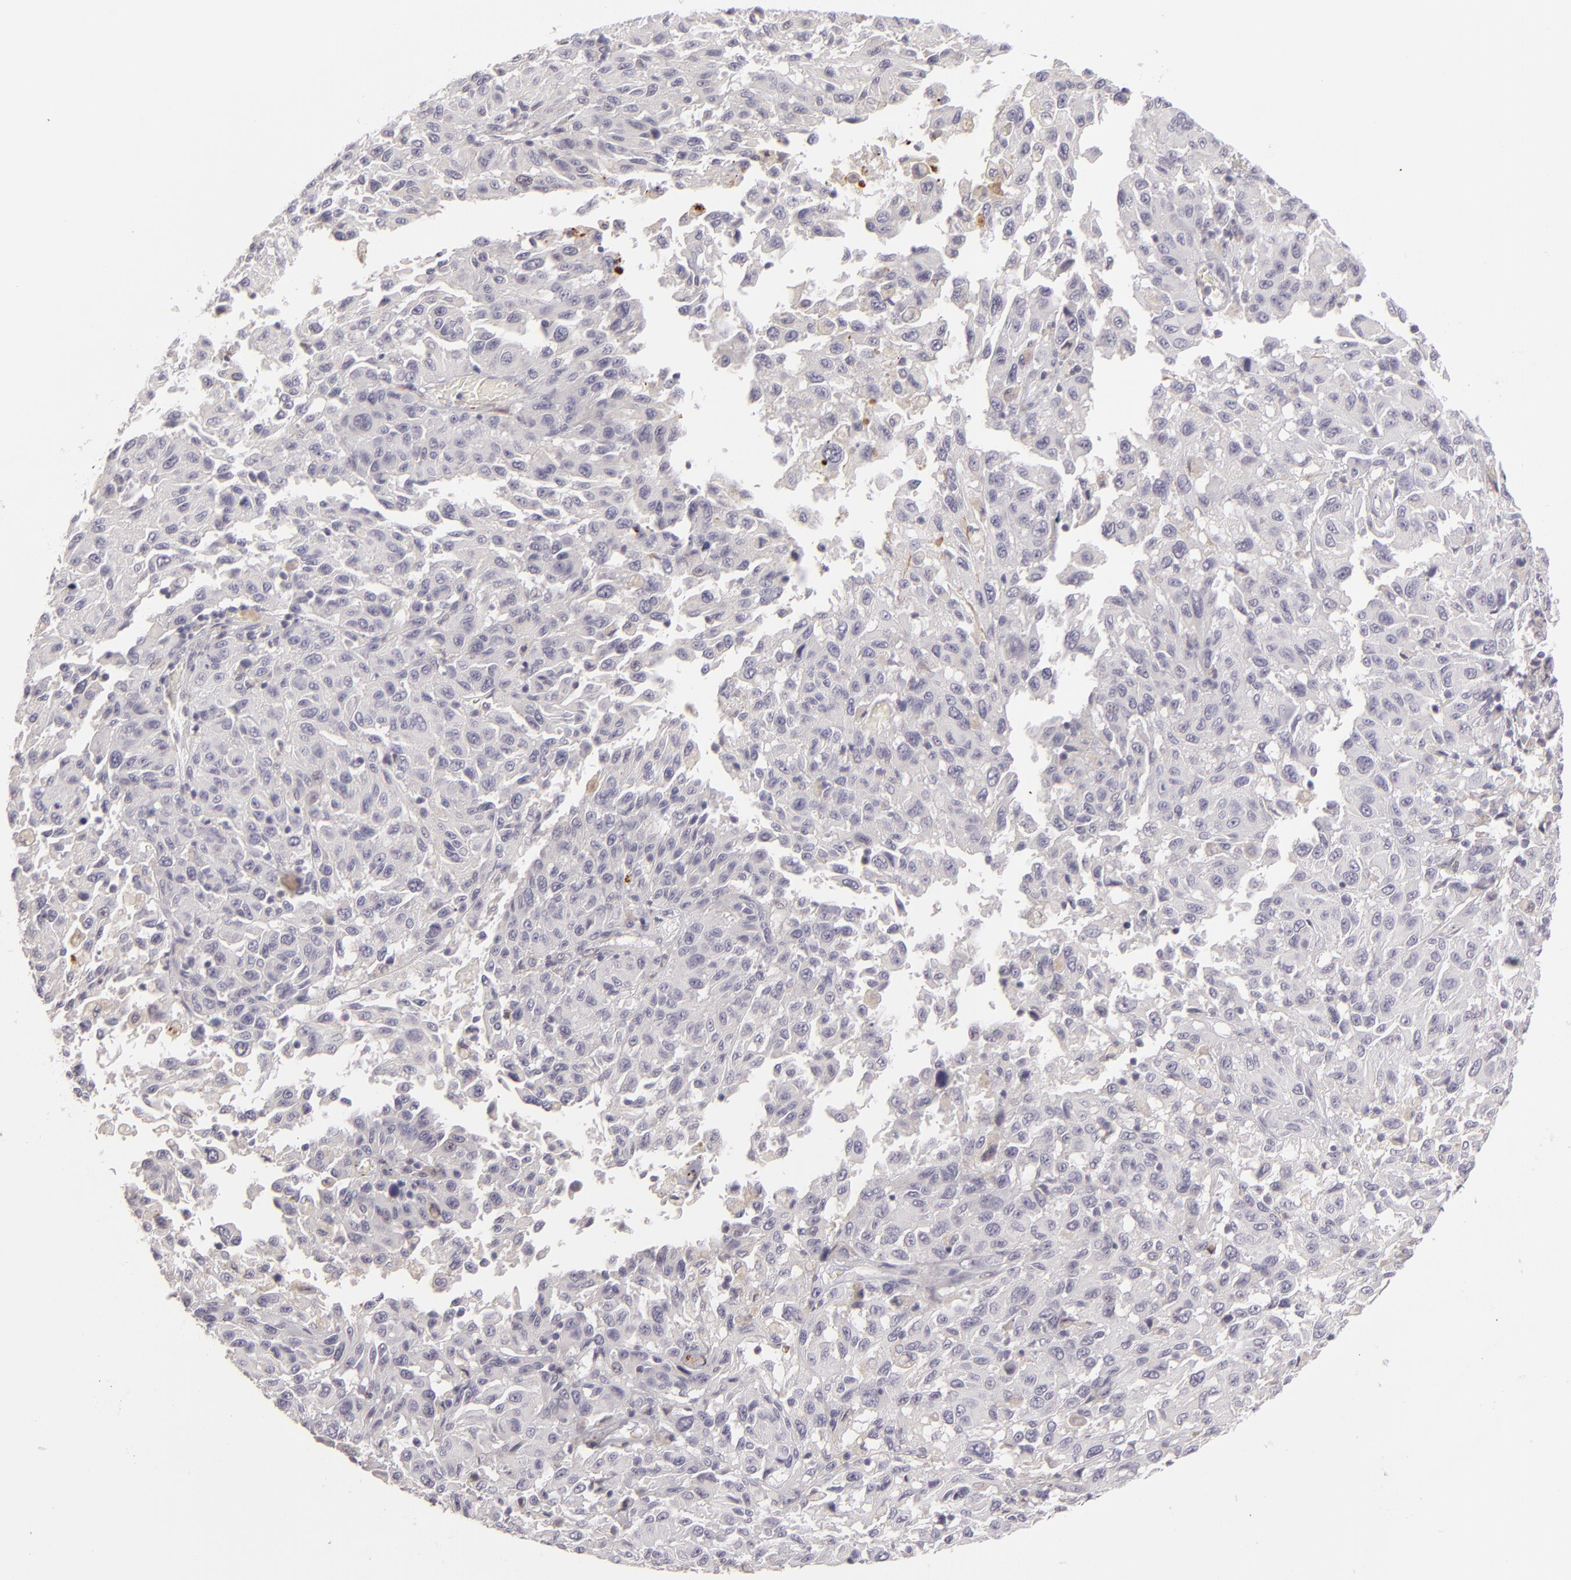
{"staining": {"intensity": "negative", "quantity": "none", "location": "none"}, "tissue": "melanoma", "cell_type": "Tumor cells", "image_type": "cancer", "snomed": [{"axis": "morphology", "description": "Malignant melanoma, NOS"}, {"axis": "topography", "description": "Skin"}], "caption": "Melanoma was stained to show a protein in brown. There is no significant expression in tumor cells. Brightfield microscopy of immunohistochemistry stained with DAB (brown) and hematoxylin (blue), captured at high magnification.", "gene": "EFS", "patient": {"sex": "female", "age": 77}}